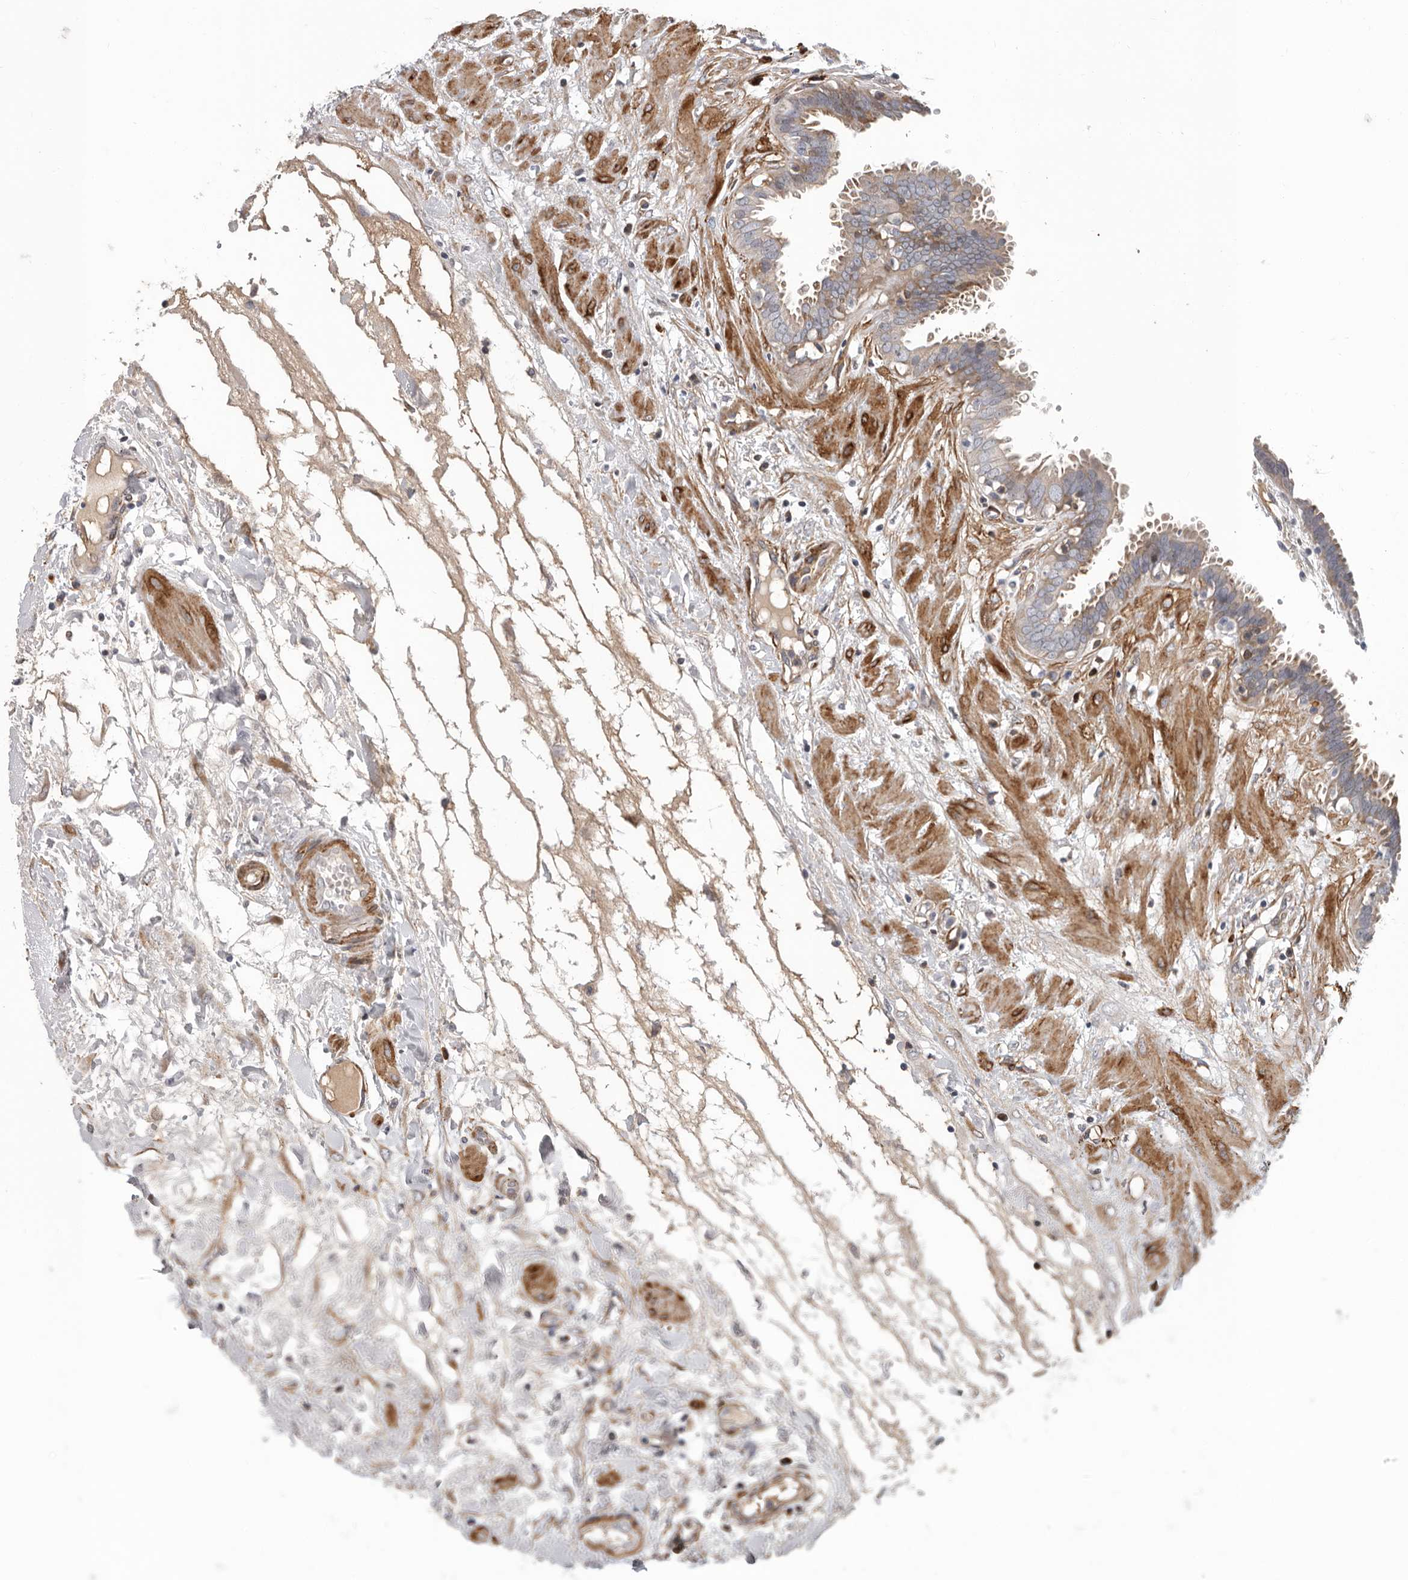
{"staining": {"intensity": "moderate", "quantity": "25%-75%", "location": "cytoplasmic/membranous"}, "tissue": "fallopian tube", "cell_type": "Glandular cells", "image_type": "normal", "snomed": [{"axis": "morphology", "description": "Normal tissue, NOS"}, {"axis": "topography", "description": "Fallopian tube"}, {"axis": "topography", "description": "Placenta"}], "caption": "Moderate cytoplasmic/membranous positivity is present in about 25%-75% of glandular cells in normal fallopian tube.", "gene": "ATXN3L", "patient": {"sex": "female", "age": 32}}